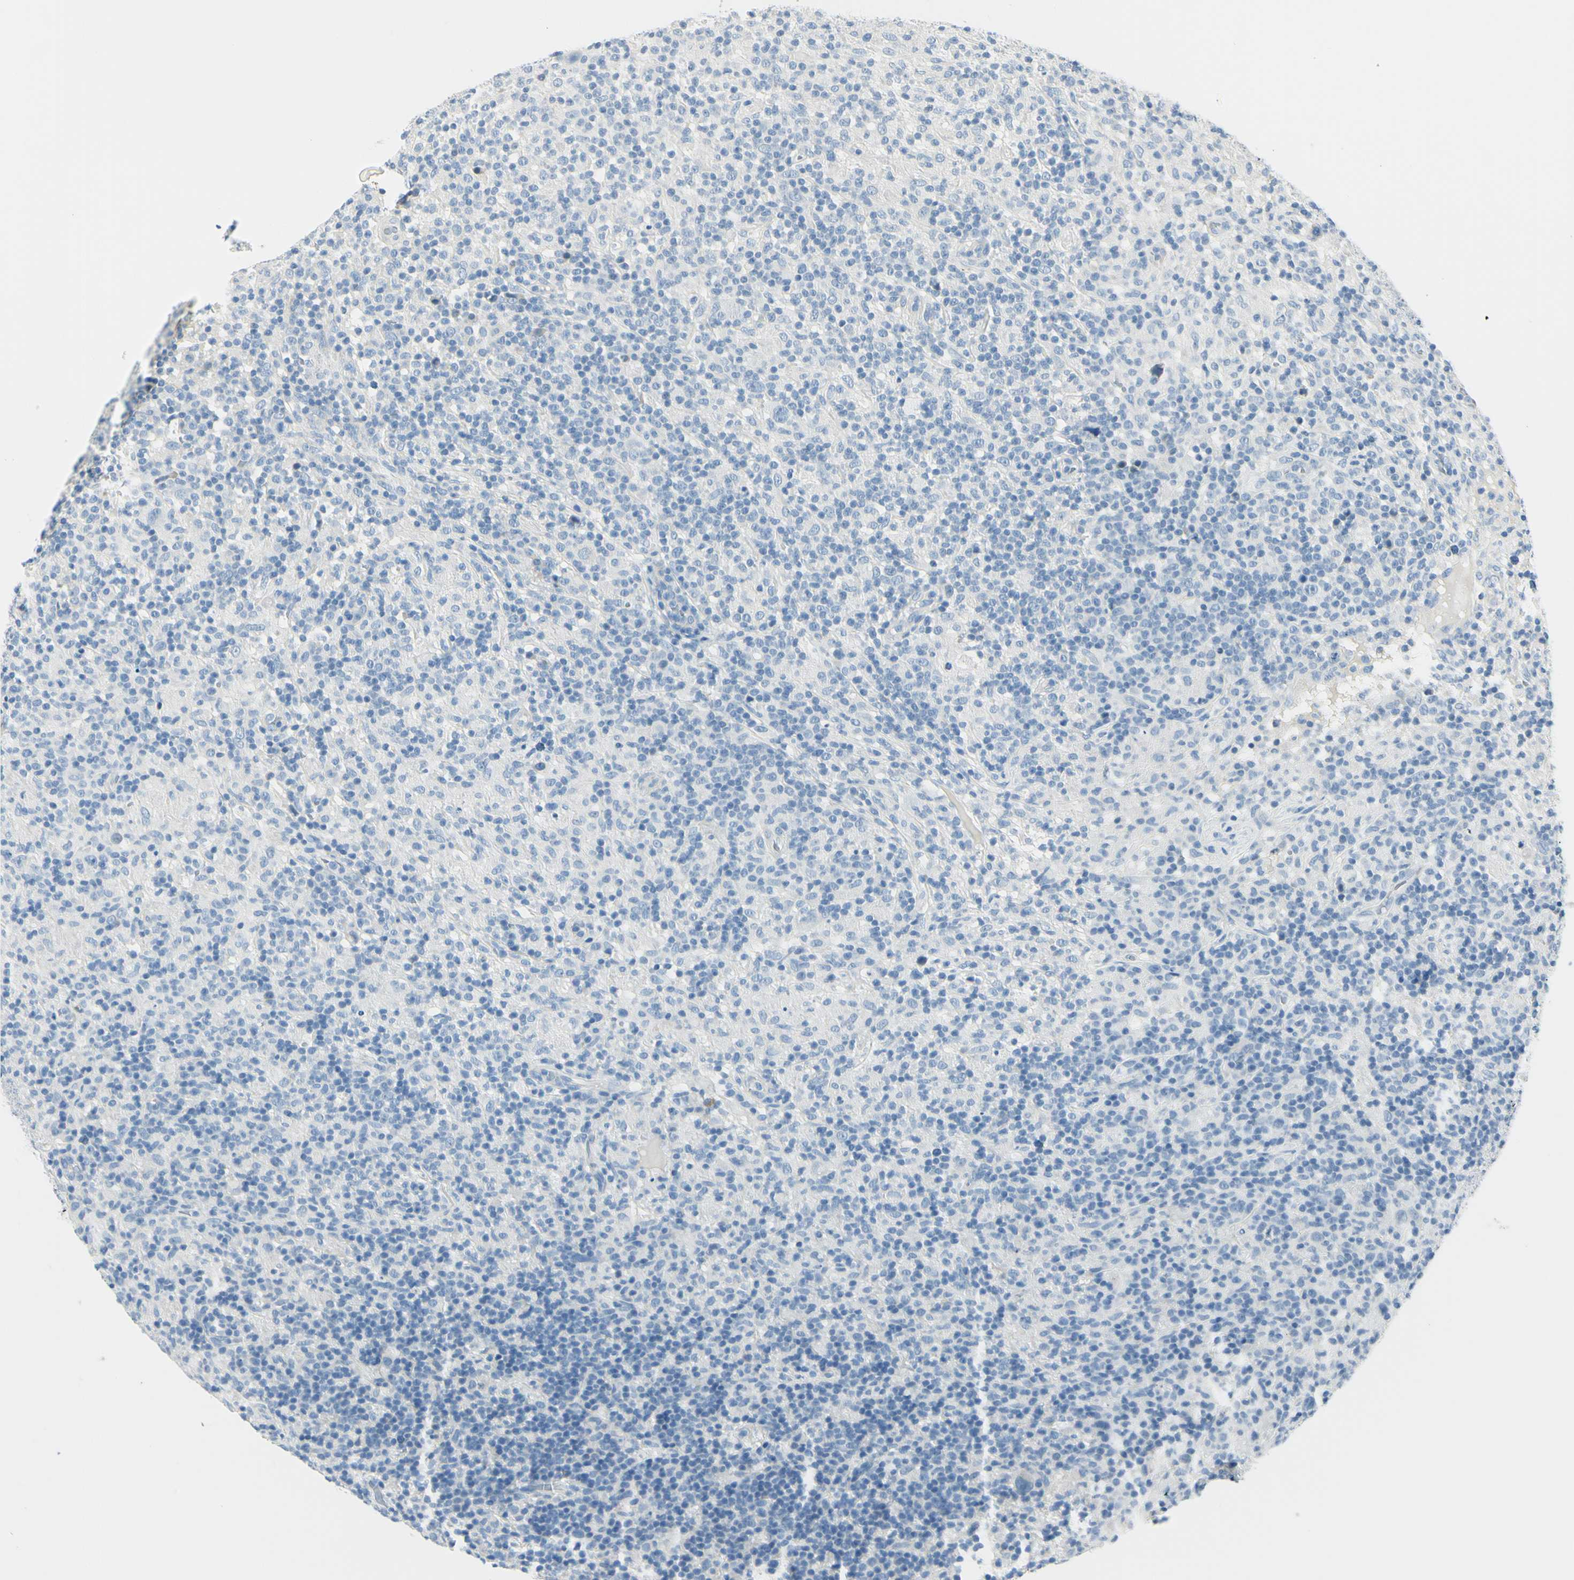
{"staining": {"intensity": "negative", "quantity": "none", "location": "none"}, "tissue": "lymphoma", "cell_type": "Tumor cells", "image_type": "cancer", "snomed": [{"axis": "morphology", "description": "Hodgkin's disease, NOS"}, {"axis": "topography", "description": "Lymph node"}], "caption": "High power microscopy histopathology image of an IHC image of Hodgkin's disease, revealing no significant positivity in tumor cells. Nuclei are stained in blue.", "gene": "DLG4", "patient": {"sex": "male", "age": 70}}